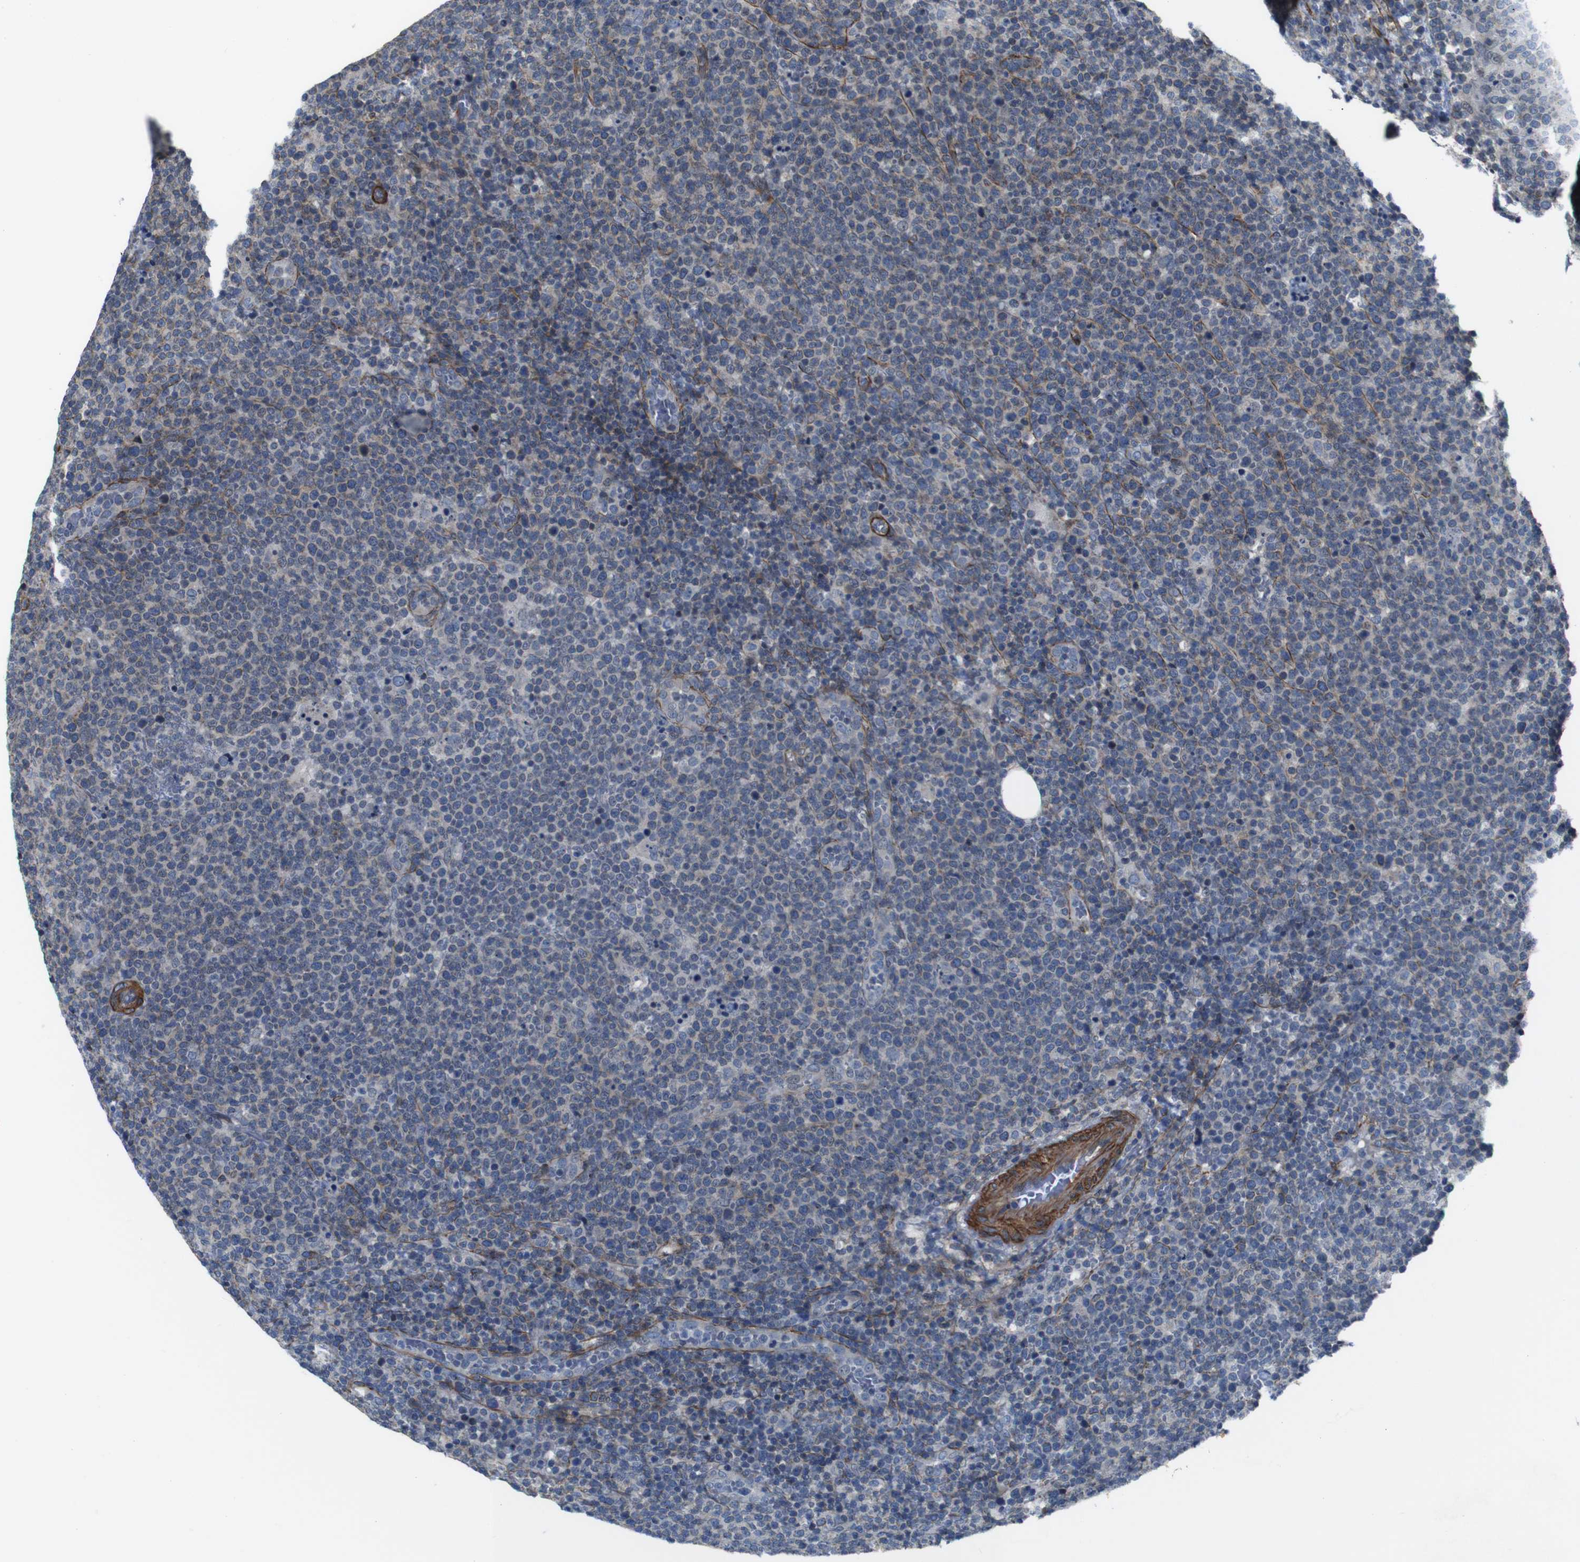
{"staining": {"intensity": "negative", "quantity": "none", "location": "none"}, "tissue": "lymphoma", "cell_type": "Tumor cells", "image_type": "cancer", "snomed": [{"axis": "morphology", "description": "Malignant lymphoma, non-Hodgkin's type, High grade"}, {"axis": "topography", "description": "Lymph node"}], "caption": "Tumor cells are negative for brown protein staining in malignant lymphoma, non-Hodgkin's type (high-grade). (Brightfield microscopy of DAB (3,3'-diaminobenzidine) IHC at high magnification).", "gene": "GGT7", "patient": {"sex": "male", "age": 61}}